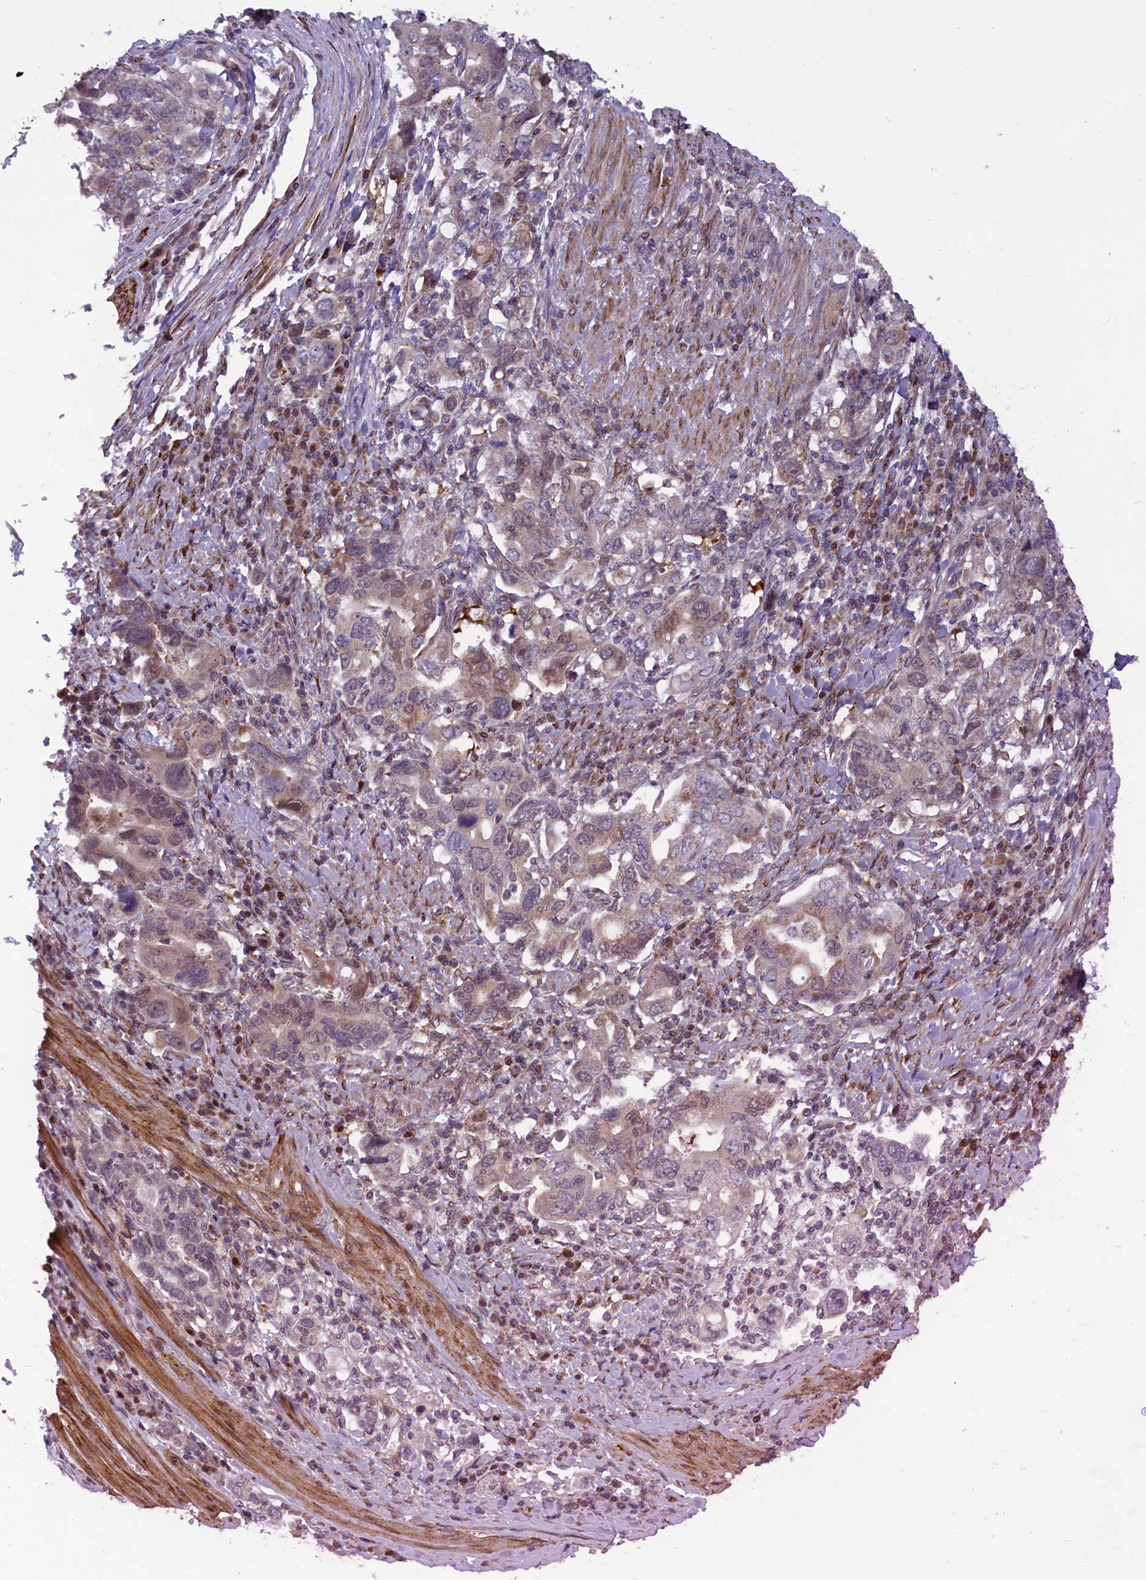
{"staining": {"intensity": "weak", "quantity": "25%-75%", "location": "cytoplasmic/membranous"}, "tissue": "stomach cancer", "cell_type": "Tumor cells", "image_type": "cancer", "snomed": [{"axis": "morphology", "description": "Adenocarcinoma, NOS"}, {"axis": "topography", "description": "Stomach, upper"}, {"axis": "topography", "description": "Stomach"}], "caption": "A high-resolution histopathology image shows immunohistochemistry (IHC) staining of stomach cancer, which shows weak cytoplasmic/membranous expression in approximately 25%-75% of tumor cells.", "gene": "MIEF2", "patient": {"sex": "male", "age": 62}}